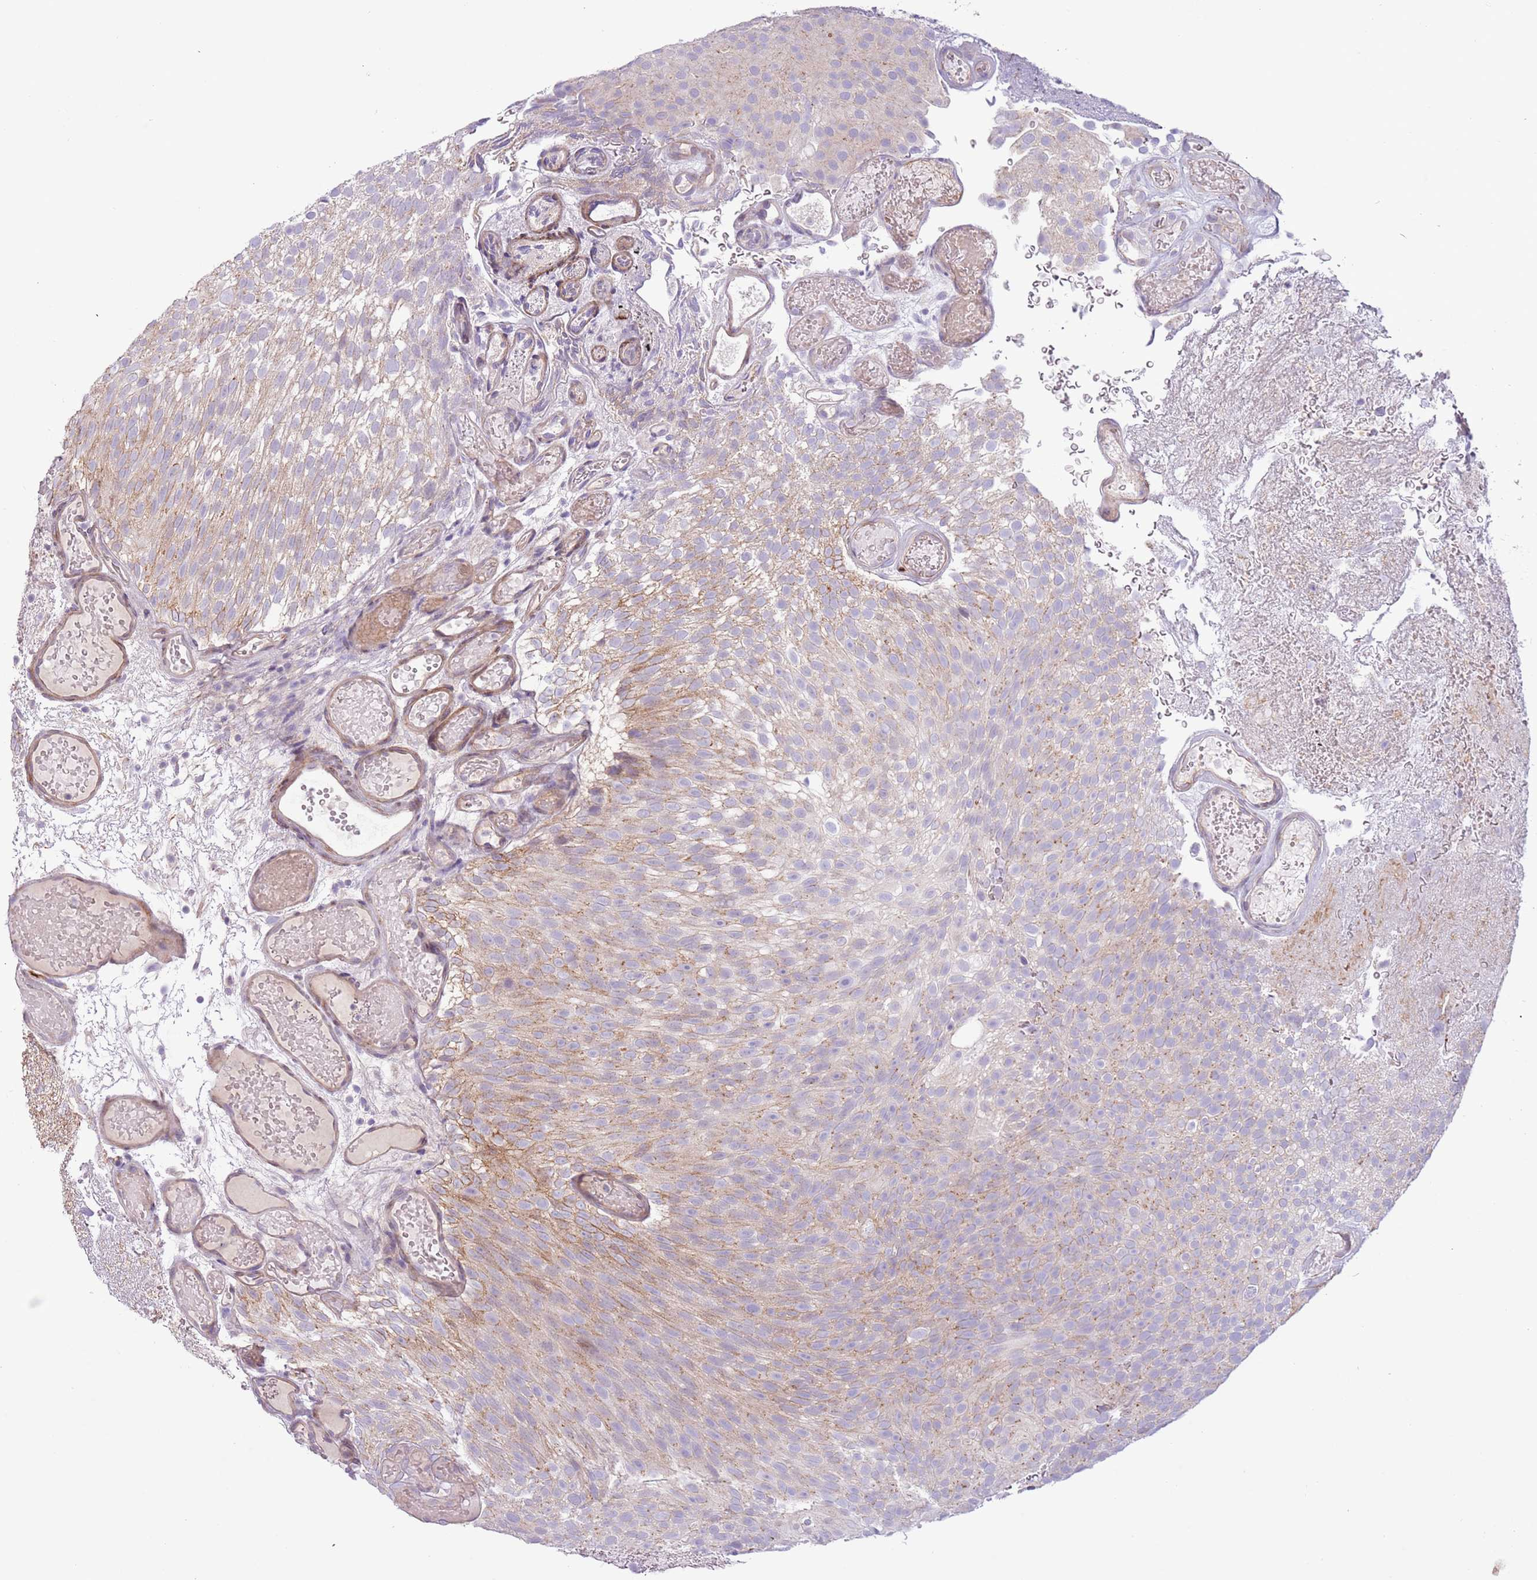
{"staining": {"intensity": "weak", "quantity": "25%-75%", "location": "cytoplasmic/membranous"}, "tissue": "urothelial cancer", "cell_type": "Tumor cells", "image_type": "cancer", "snomed": [{"axis": "morphology", "description": "Urothelial carcinoma, Low grade"}, {"axis": "topography", "description": "Urinary bladder"}], "caption": "Immunohistochemistry photomicrograph of neoplastic tissue: human urothelial carcinoma (low-grade) stained using immunohistochemistry (IHC) displays low levels of weak protein expression localized specifically in the cytoplasmic/membranous of tumor cells, appearing as a cytoplasmic/membranous brown color.", "gene": "MRO", "patient": {"sex": "male", "age": 78}}